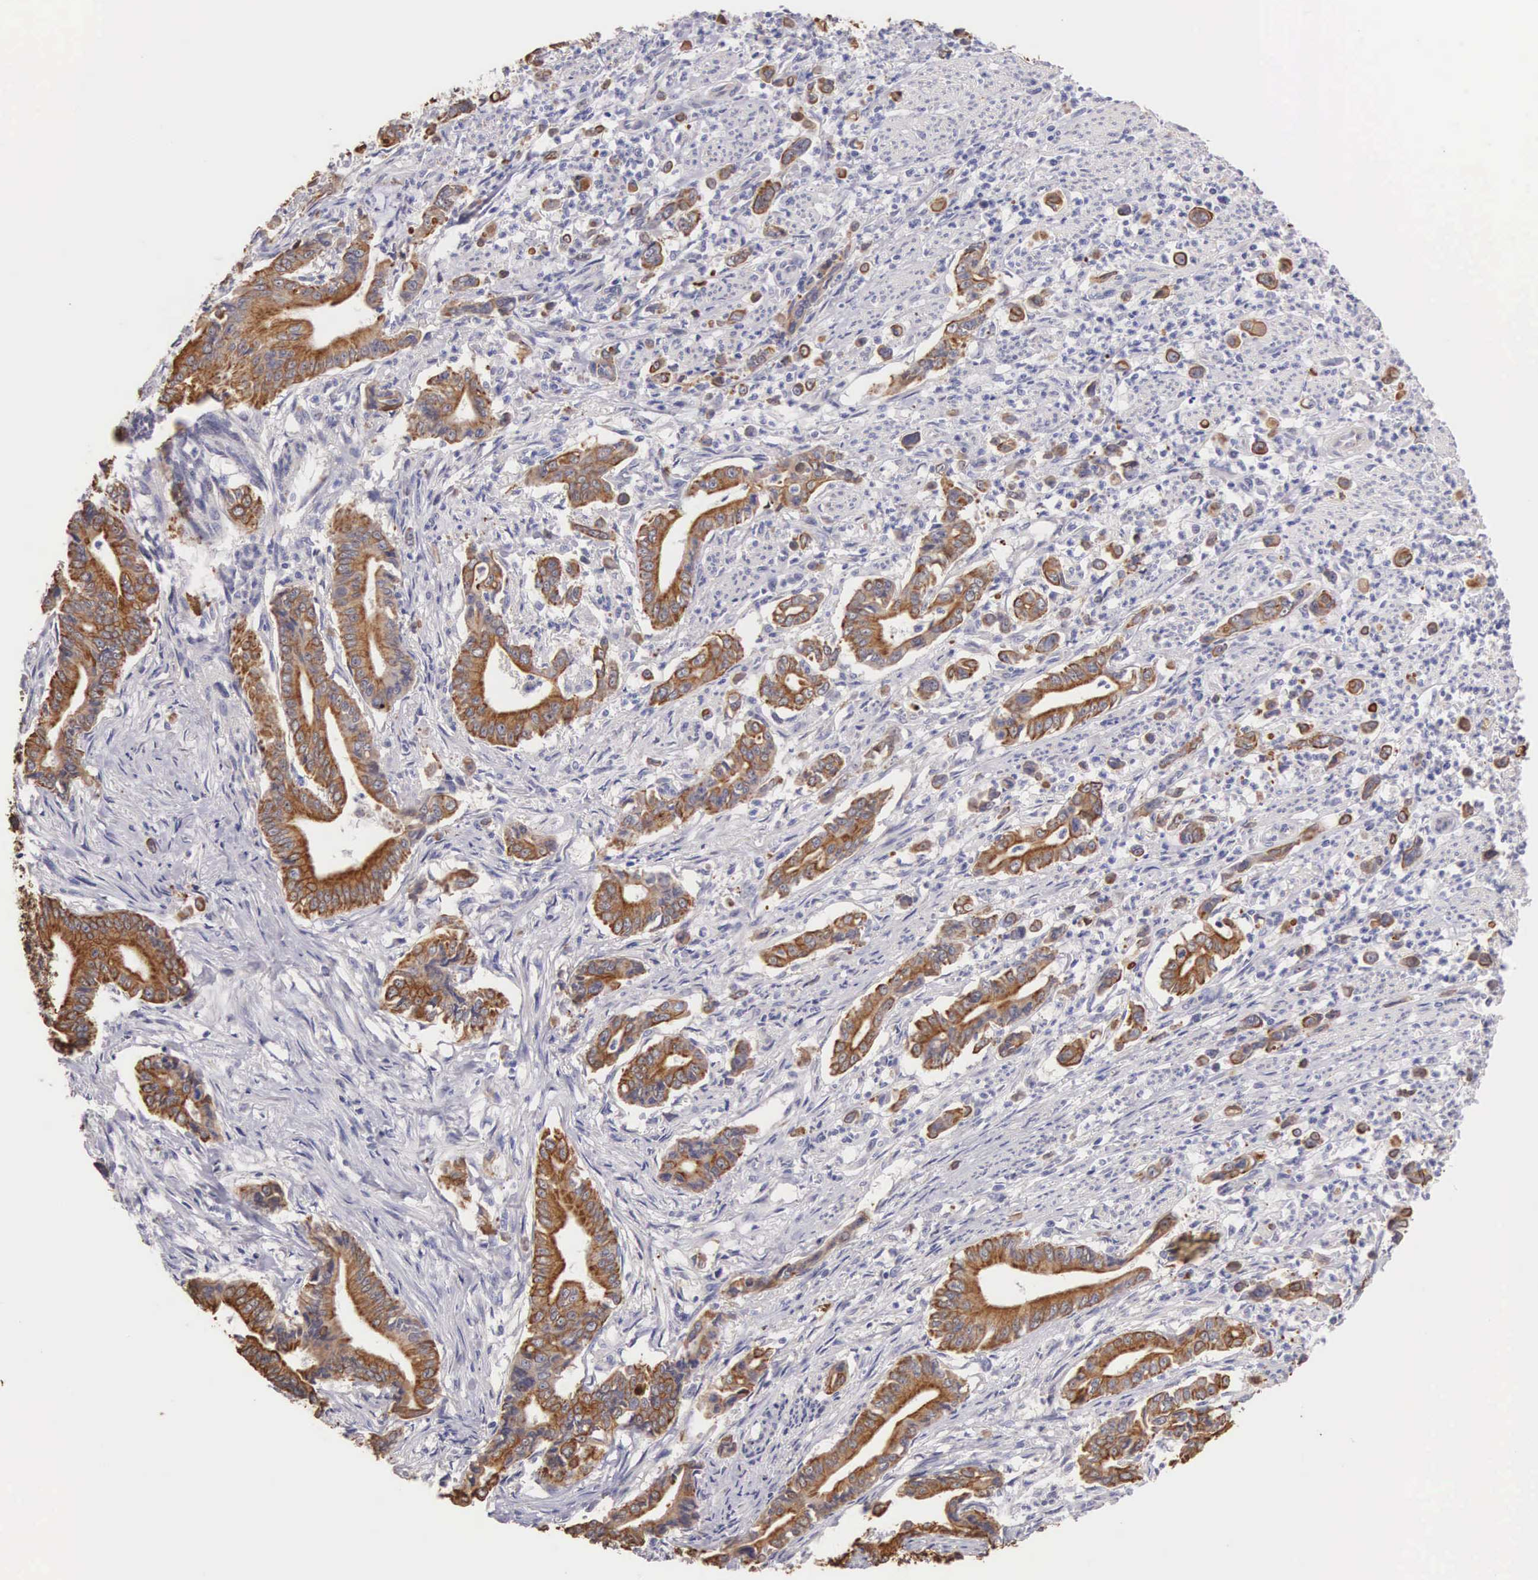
{"staining": {"intensity": "moderate", "quantity": ">75%", "location": "cytoplasmic/membranous"}, "tissue": "stomach cancer", "cell_type": "Tumor cells", "image_type": "cancer", "snomed": [{"axis": "morphology", "description": "Adenocarcinoma, NOS"}, {"axis": "topography", "description": "Stomach"}], "caption": "A high-resolution image shows immunohistochemistry staining of stomach cancer, which shows moderate cytoplasmic/membranous positivity in about >75% of tumor cells. Nuclei are stained in blue.", "gene": "PIR", "patient": {"sex": "female", "age": 76}}